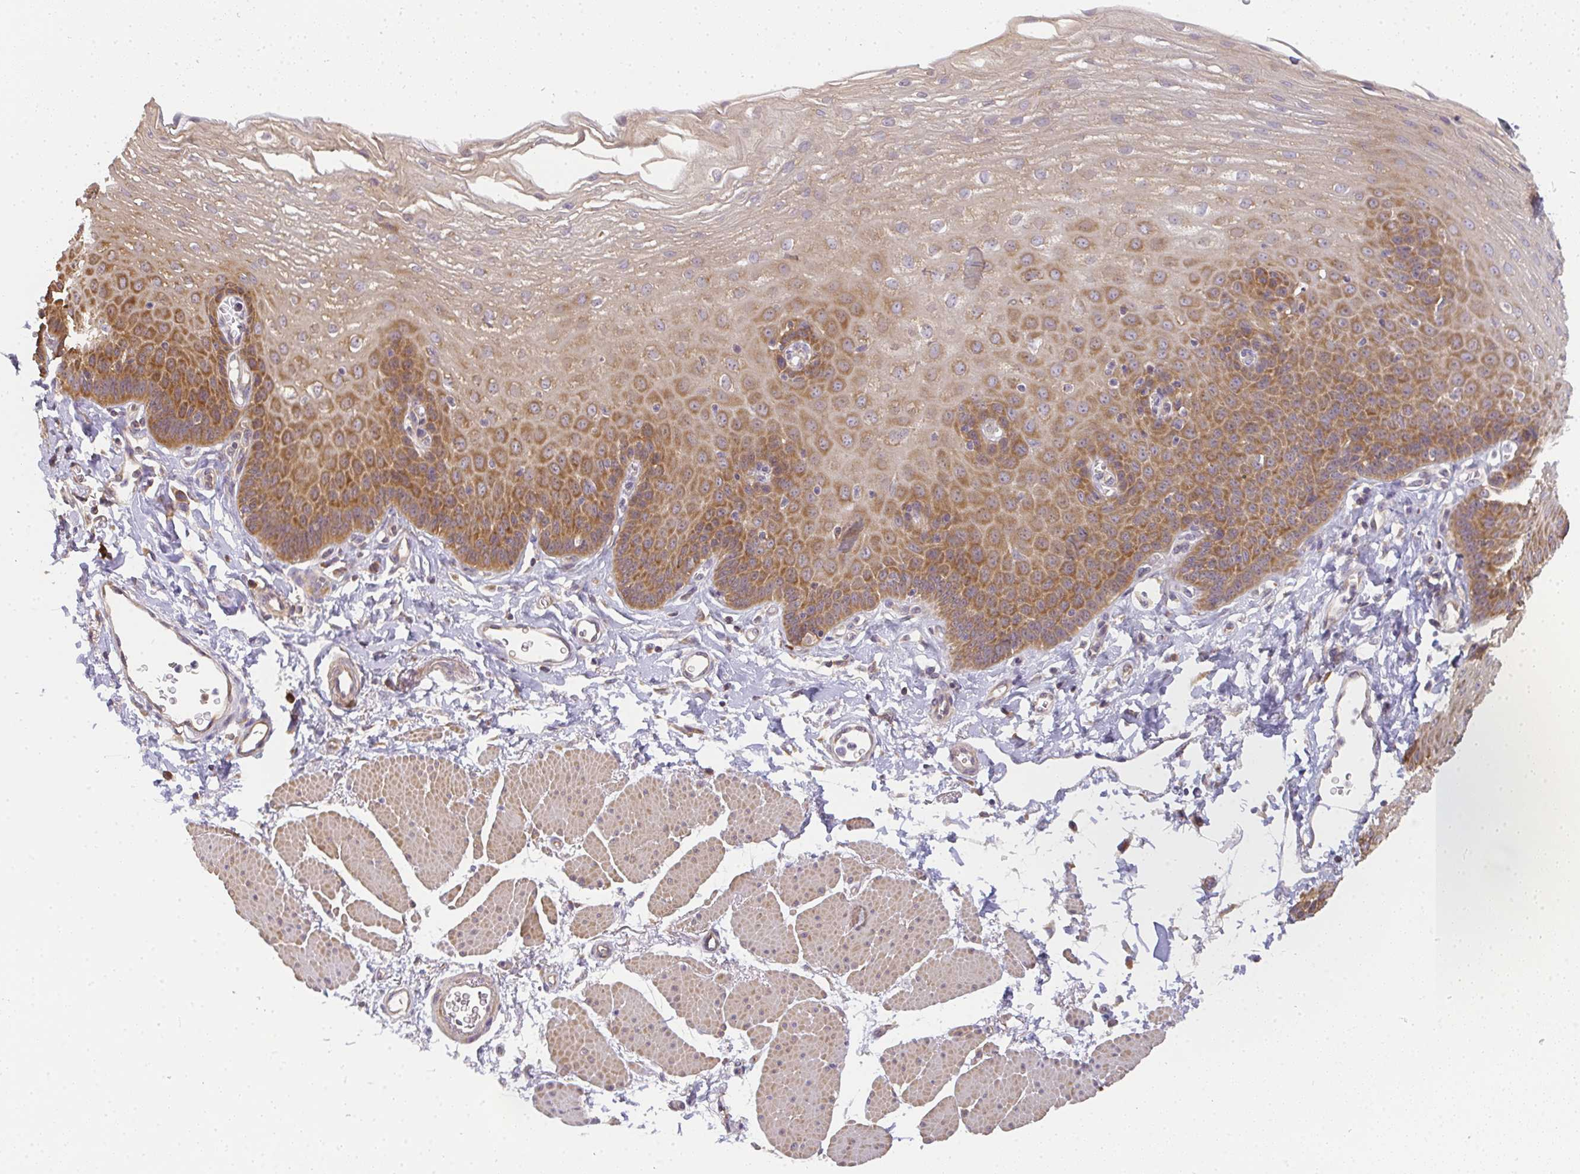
{"staining": {"intensity": "moderate", "quantity": ">75%", "location": "cytoplasmic/membranous"}, "tissue": "esophagus", "cell_type": "Squamous epithelial cells", "image_type": "normal", "snomed": [{"axis": "morphology", "description": "Normal tissue, NOS"}, {"axis": "topography", "description": "Esophagus"}], "caption": "Esophagus stained with a brown dye shows moderate cytoplasmic/membranous positive staining in about >75% of squamous epithelial cells.", "gene": "SLC35B3", "patient": {"sex": "female", "age": 81}}